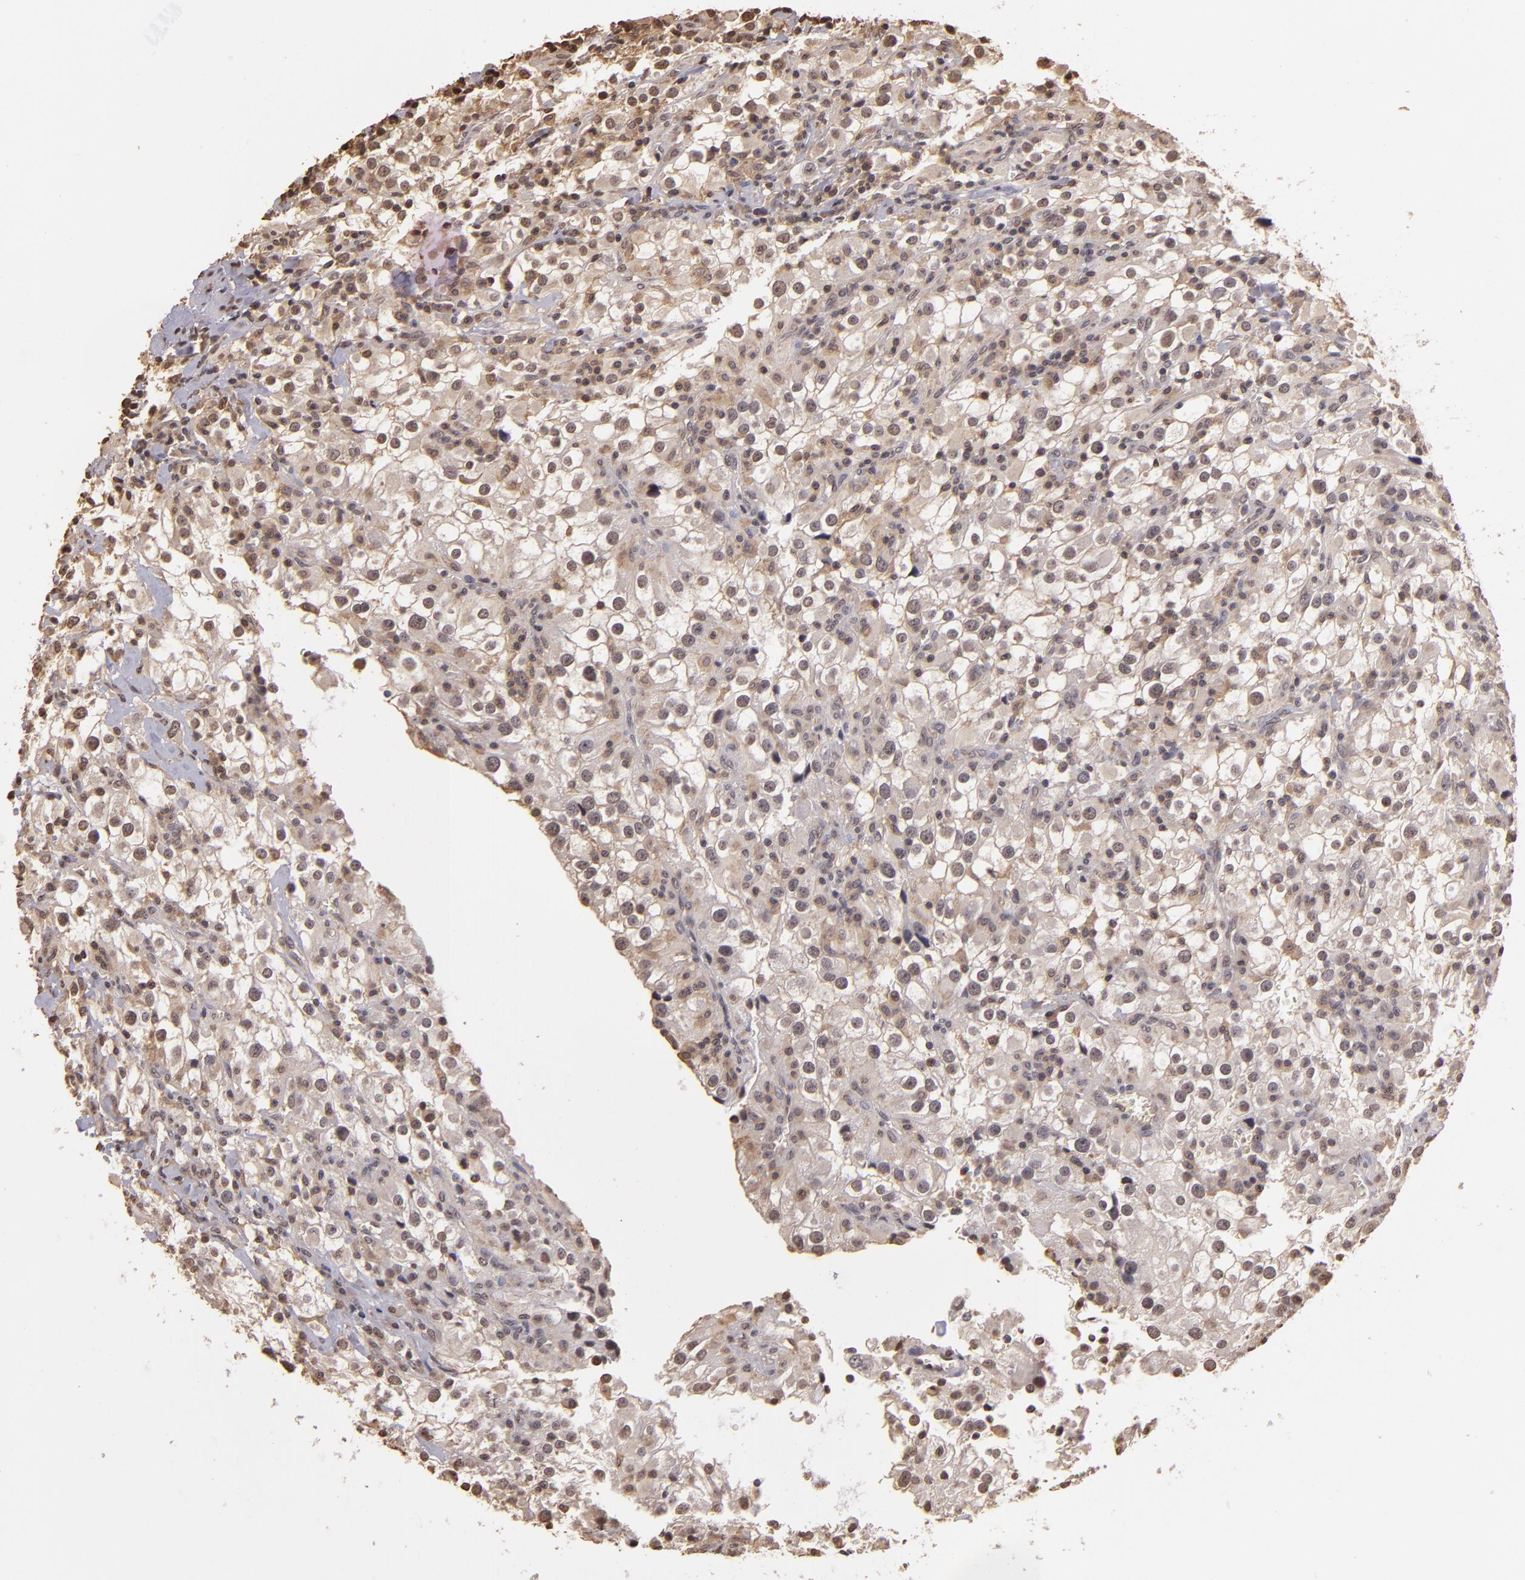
{"staining": {"intensity": "weak", "quantity": "<25%", "location": "cytoplasmic/membranous"}, "tissue": "renal cancer", "cell_type": "Tumor cells", "image_type": "cancer", "snomed": [{"axis": "morphology", "description": "Adenocarcinoma, NOS"}, {"axis": "topography", "description": "Kidney"}], "caption": "Immunohistochemistry histopathology image of renal cancer stained for a protein (brown), which reveals no staining in tumor cells. The staining is performed using DAB brown chromogen with nuclei counter-stained in using hematoxylin.", "gene": "ARPC2", "patient": {"sex": "female", "age": 52}}